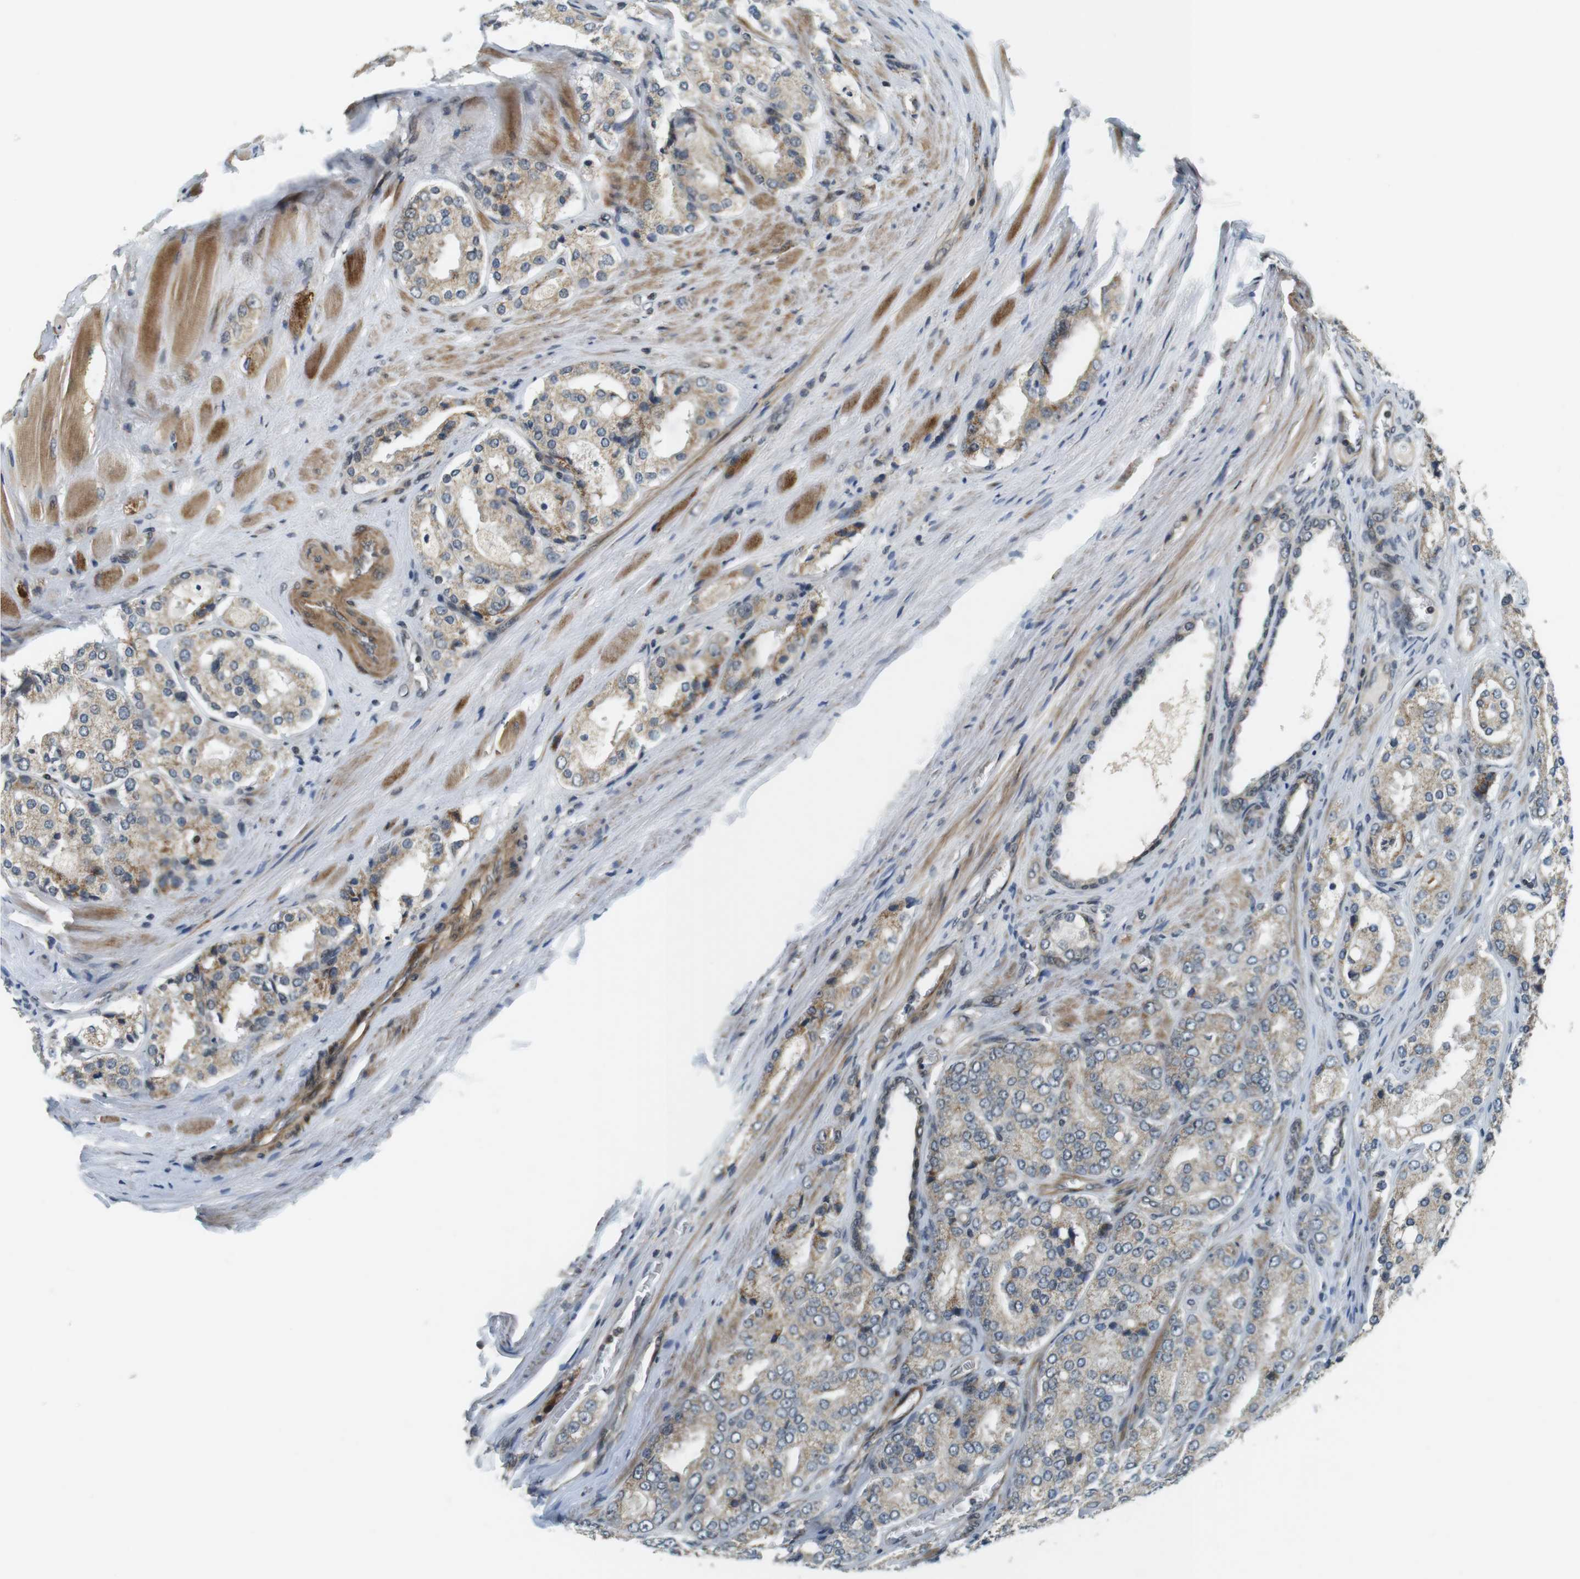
{"staining": {"intensity": "weak", "quantity": "25%-75%", "location": "cytoplasmic/membranous"}, "tissue": "prostate cancer", "cell_type": "Tumor cells", "image_type": "cancer", "snomed": [{"axis": "morphology", "description": "Adenocarcinoma, High grade"}, {"axis": "topography", "description": "Prostate"}], "caption": "The histopathology image exhibits staining of prostate cancer (adenocarcinoma (high-grade)), revealing weak cytoplasmic/membranous protein expression (brown color) within tumor cells.", "gene": "BRD4", "patient": {"sex": "male", "age": 65}}